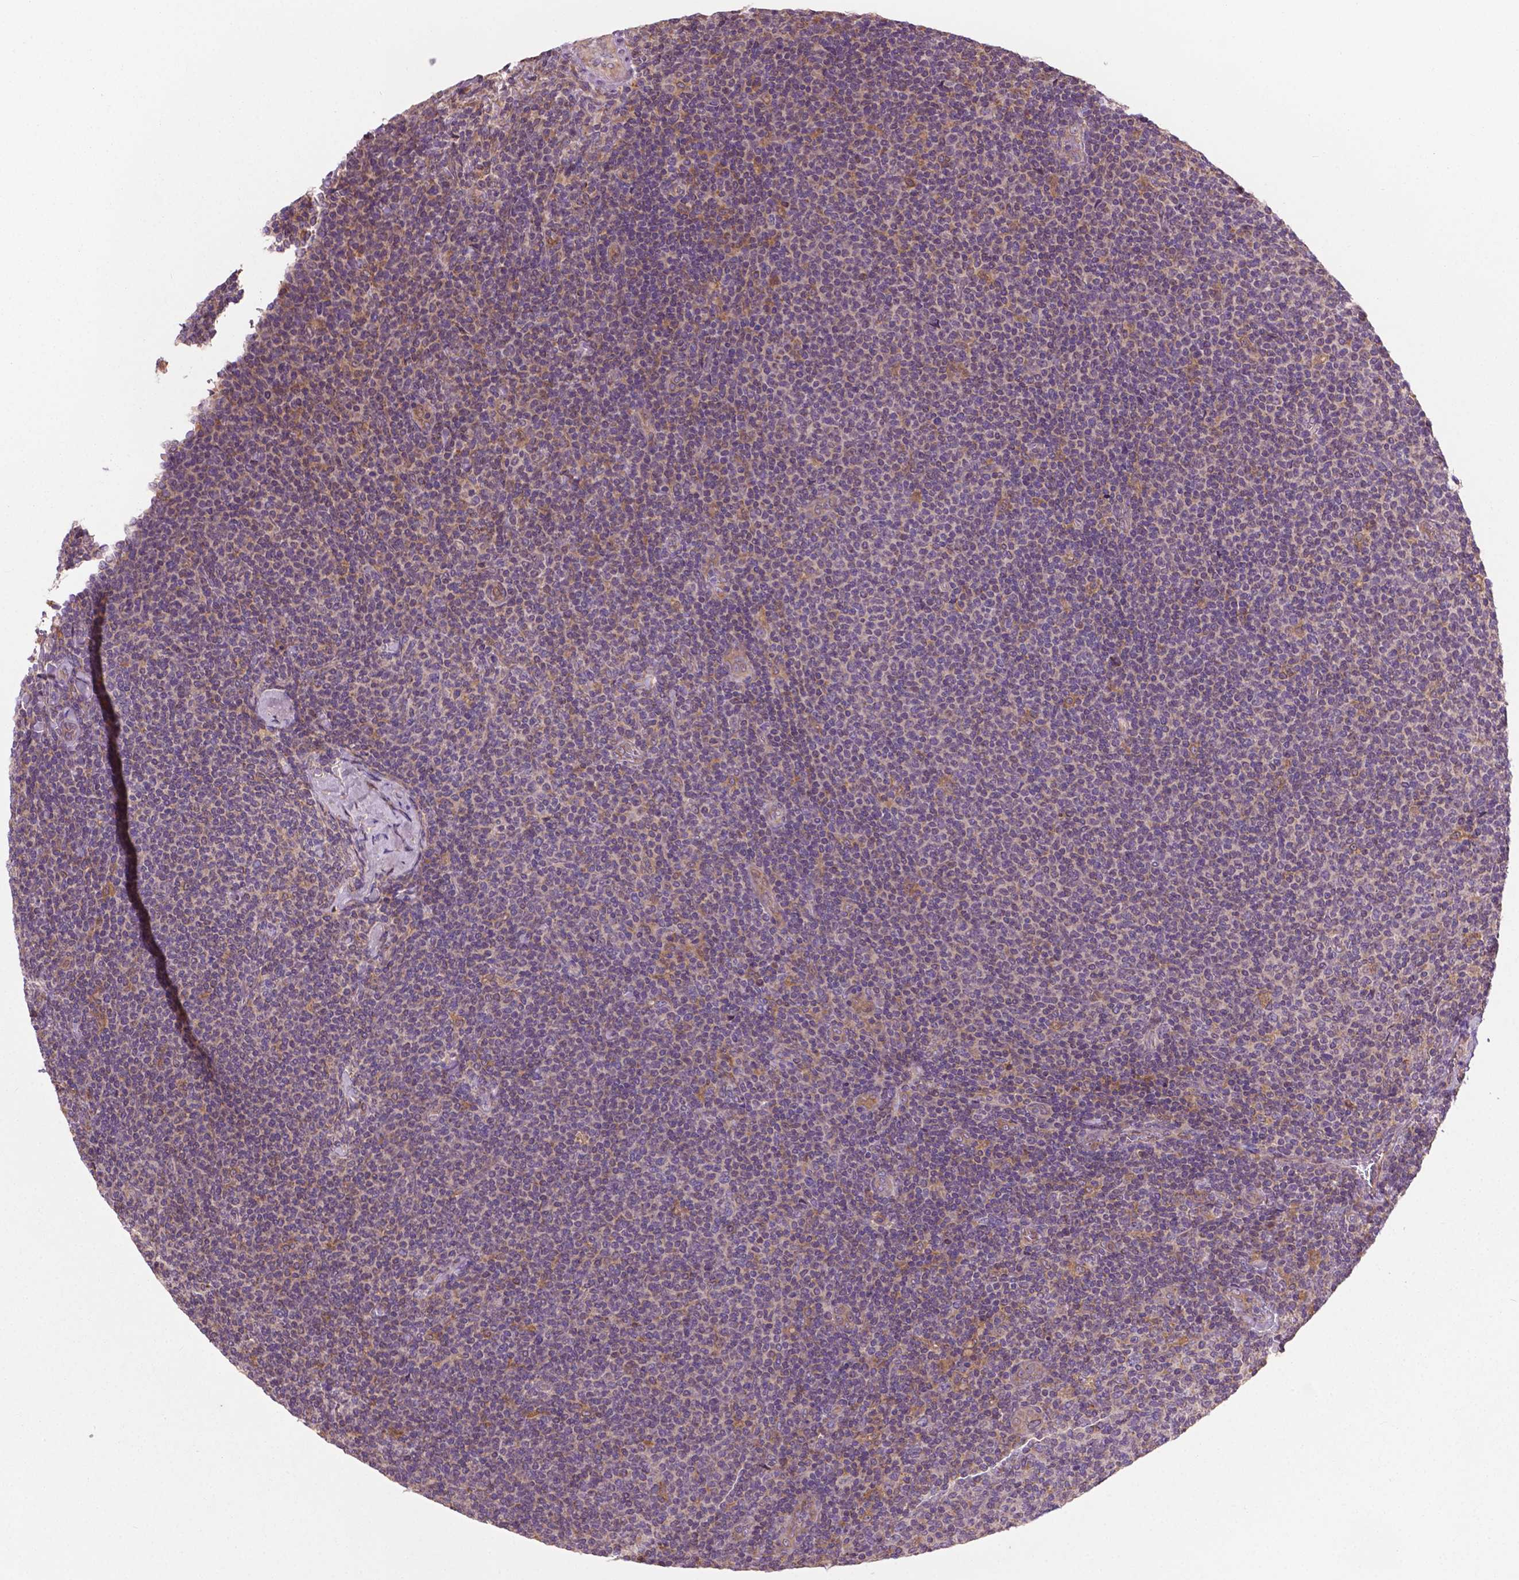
{"staining": {"intensity": "negative", "quantity": "none", "location": "none"}, "tissue": "lymphoma", "cell_type": "Tumor cells", "image_type": "cancer", "snomed": [{"axis": "morphology", "description": "Malignant lymphoma, non-Hodgkin's type, Low grade"}, {"axis": "topography", "description": "Lymph node"}], "caption": "IHC photomicrograph of neoplastic tissue: lymphoma stained with DAB demonstrates no significant protein expression in tumor cells.", "gene": "GJA9", "patient": {"sex": "male", "age": 52}}